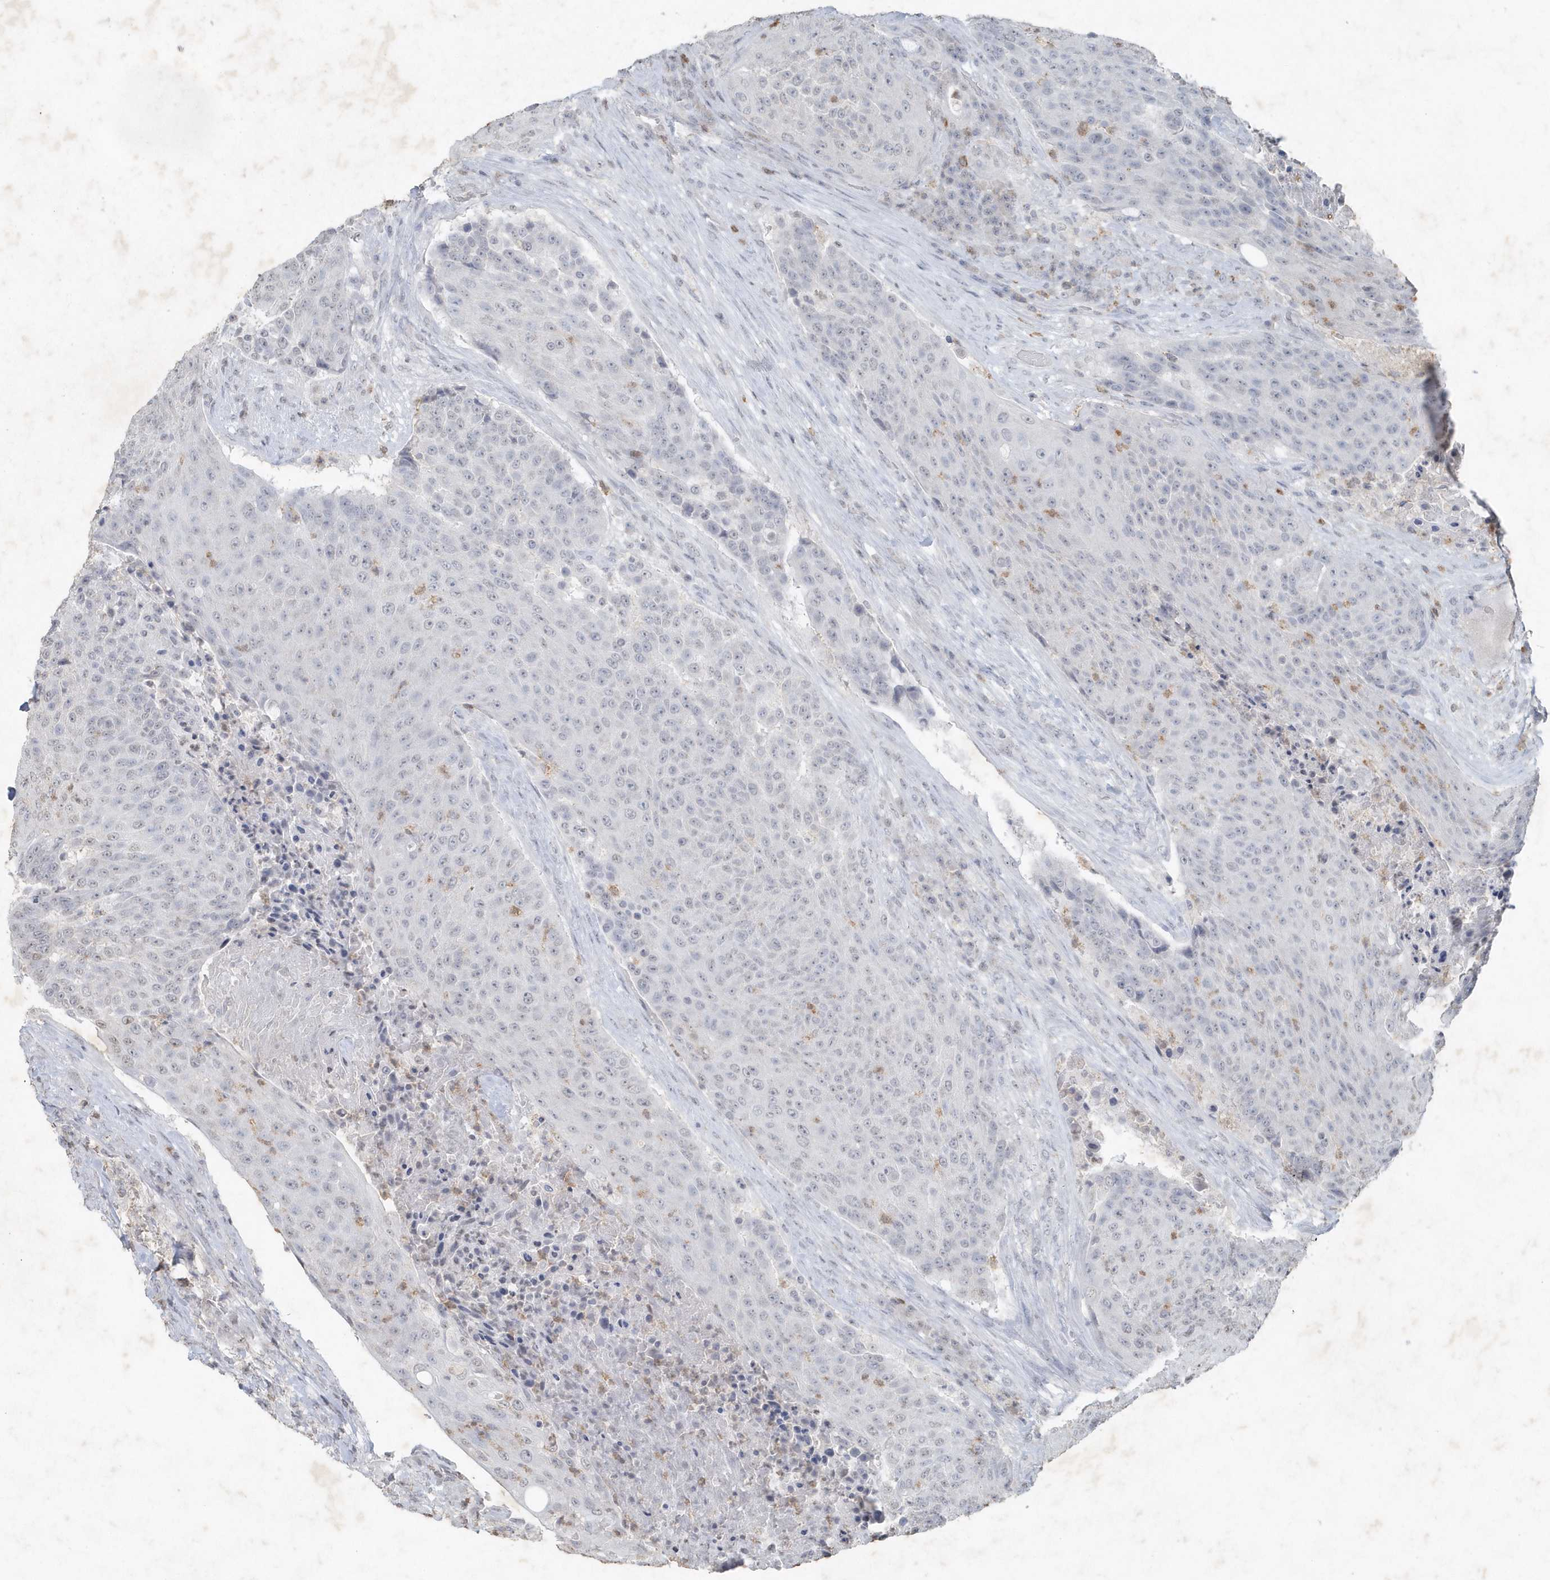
{"staining": {"intensity": "negative", "quantity": "none", "location": "none"}, "tissue": "urothelial cancer", "cell_type": "Tumor cells", "image_type": "cancer", "snomed": [{"axis": "morphology", "description": "Urothelial carcinoma, High grade"}, {"axis": "topography", "description": "Urinary bladder"}], "caption": "Micrograph shows no significant protein positivity in tumor cells of urothelial cancer.", "gene": "PDCD1", "patient": {"sex": "female", "age": 63}}